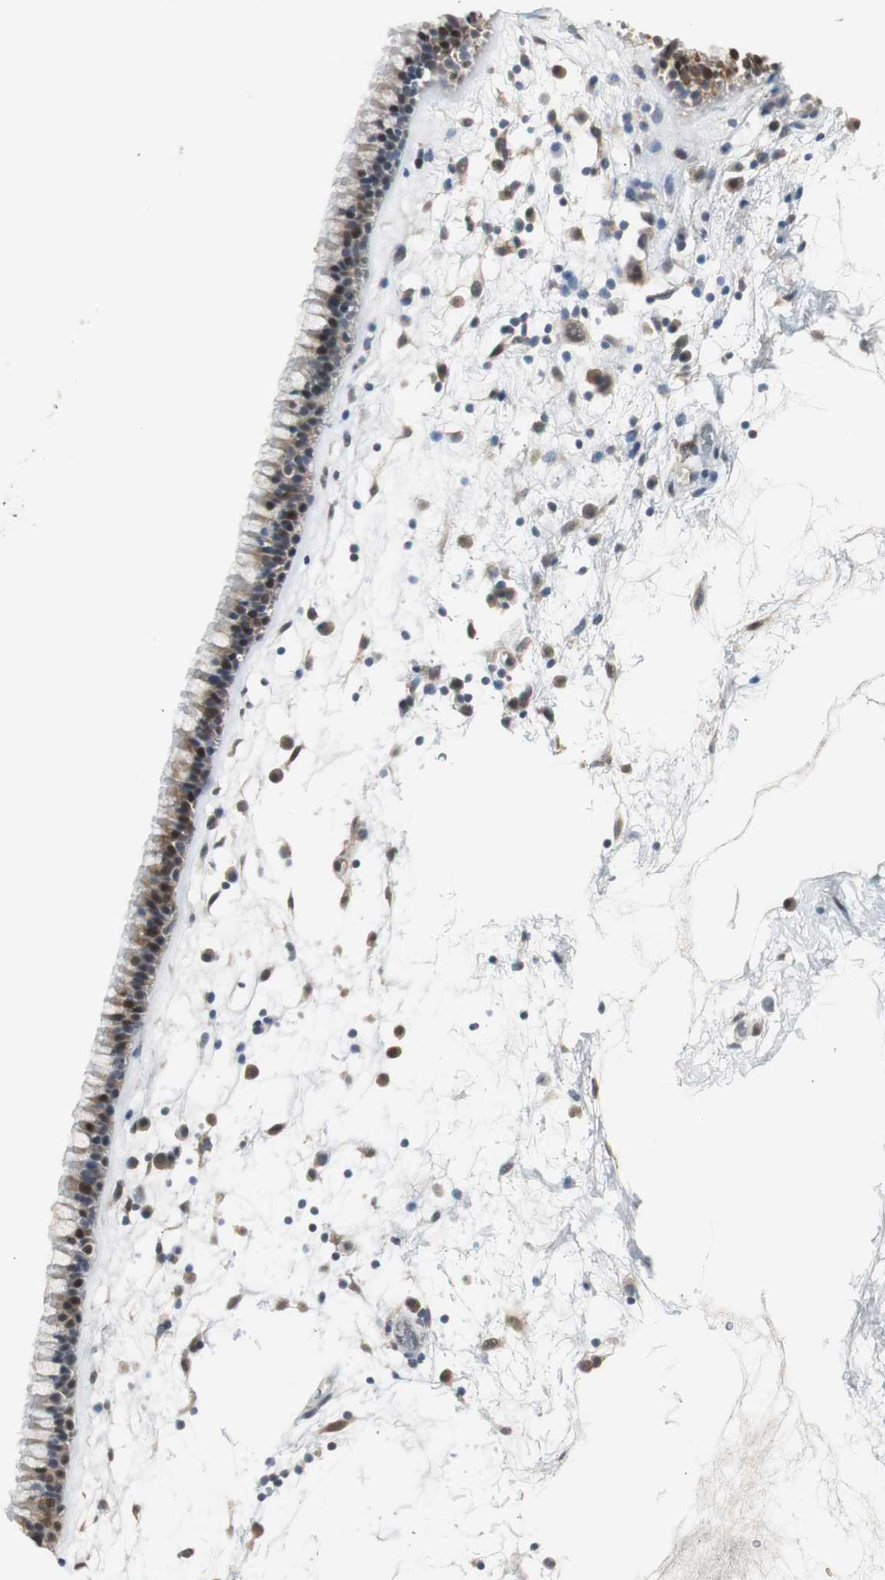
{"staining": {"intensity": "strong", "quantity": ">75%", "location": "cytoplasmic/membranous,nuclear"}, "tissue": "nasopharynx", "cell_type": "Respiratory epithelial cells", "image_type": "normal", "snomed": [{"axis": "morphology", "description": "Normal tissue, NOS"}, {"axis": "morphology", "description": "Inflammation, NOS"}, {"axis": "topography", "description": "Nasopharynx"}], "caption": "Respiratory epithelial cells show high levels of strong cytoplasmic/membranous,nuclear expression in about >75% of cells in normal nasopharynx.", "gene": "PLIN3", "patient": {"sex": "male", "age": 48}}